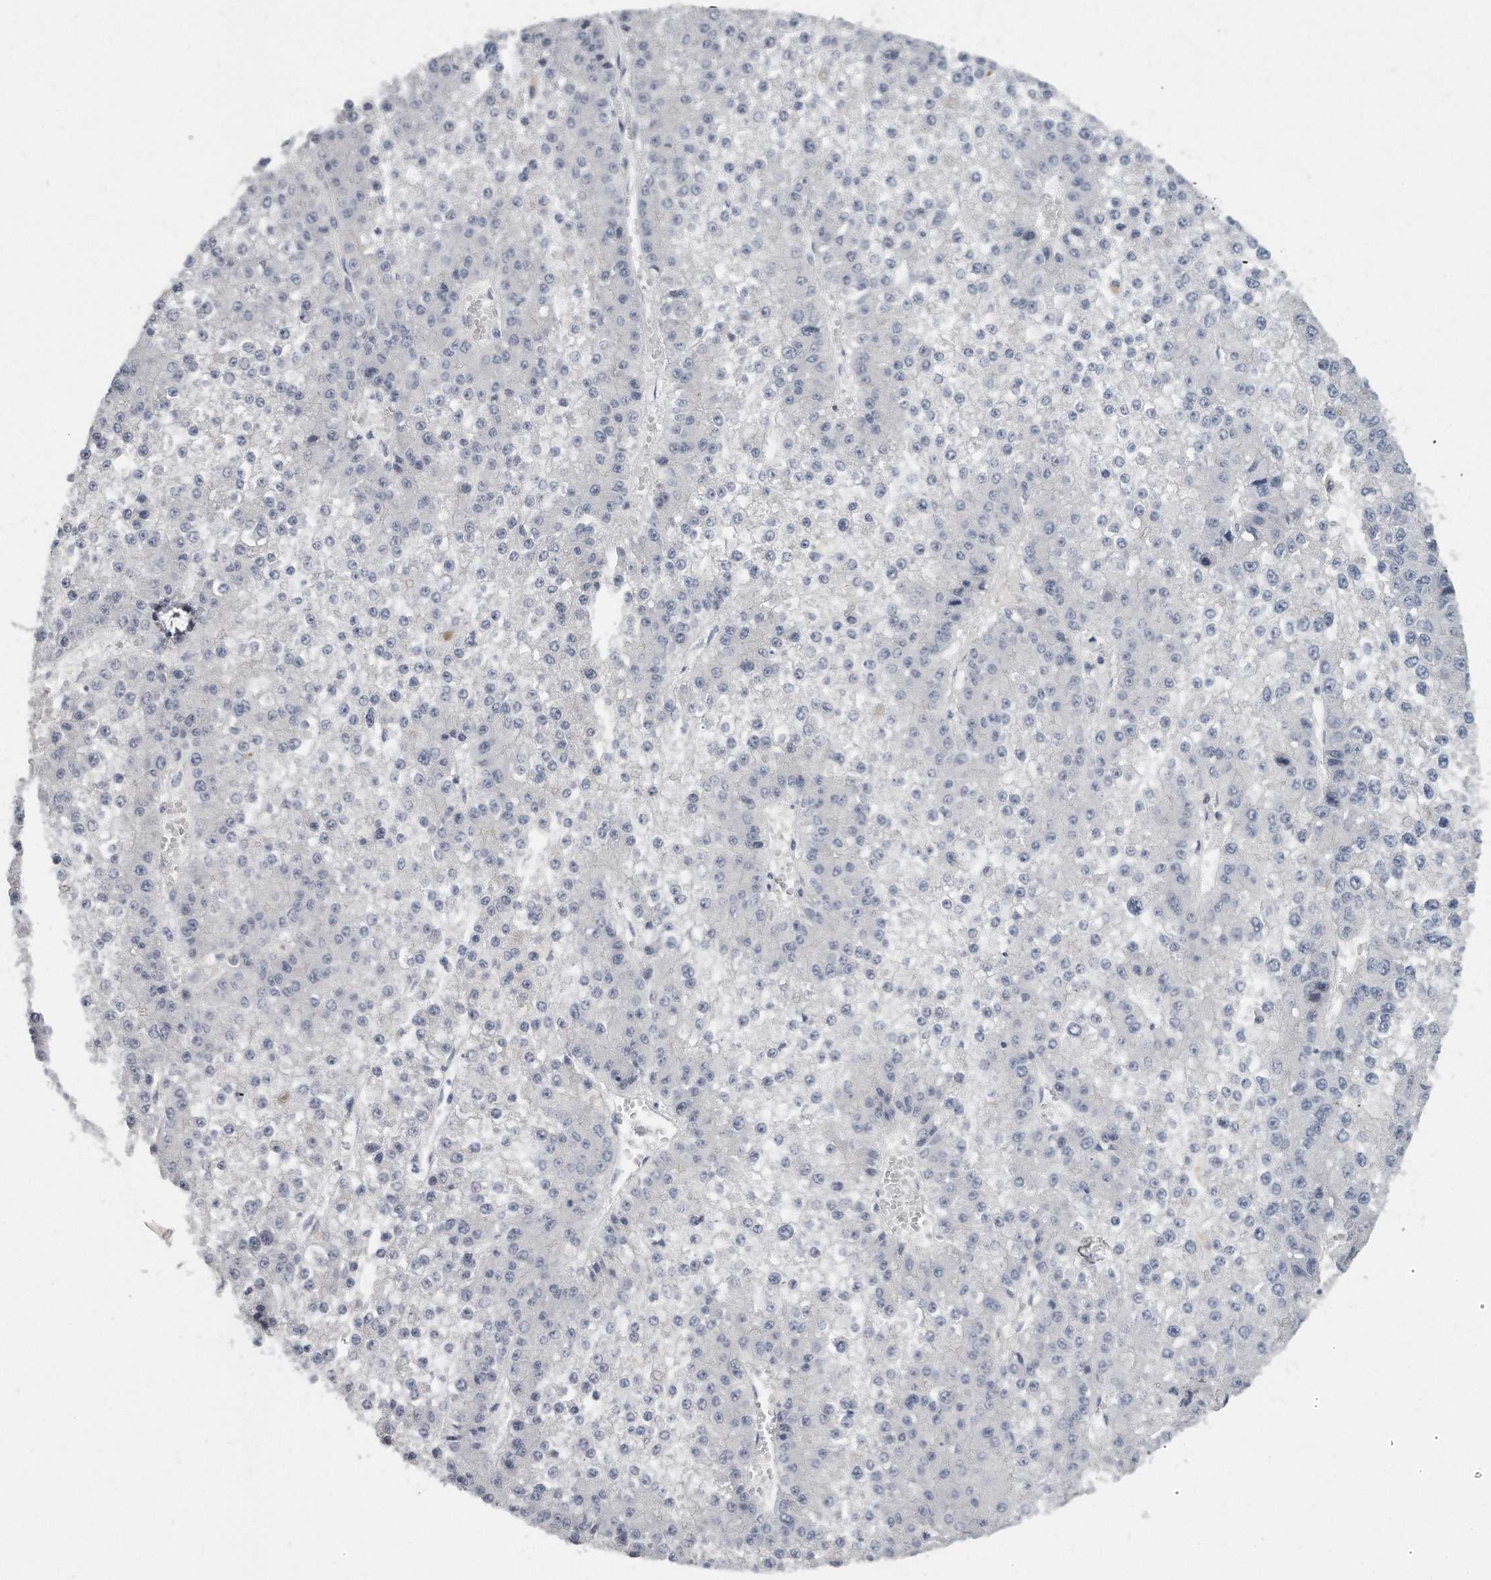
{"staining": {"intensity": "negative", "quantity": "none", "location": "none"}, "tissue": "liver cancer", "cell_type": "Tumor cells", "image_type": "cancer", "snomed": [{"axis": "morphology", "description": "Carcinoma, Hepatocellular, NOS"}, {"axis": "topography", "description": "Liver"}], "caption": "This is an immunohistochemistry photomicrograph of liver cancer (hepatocellular carcinoma). There is no staining in tumor cells.", "gene": "KLHL7", "patient": {"sex": "female", "age": 73}}